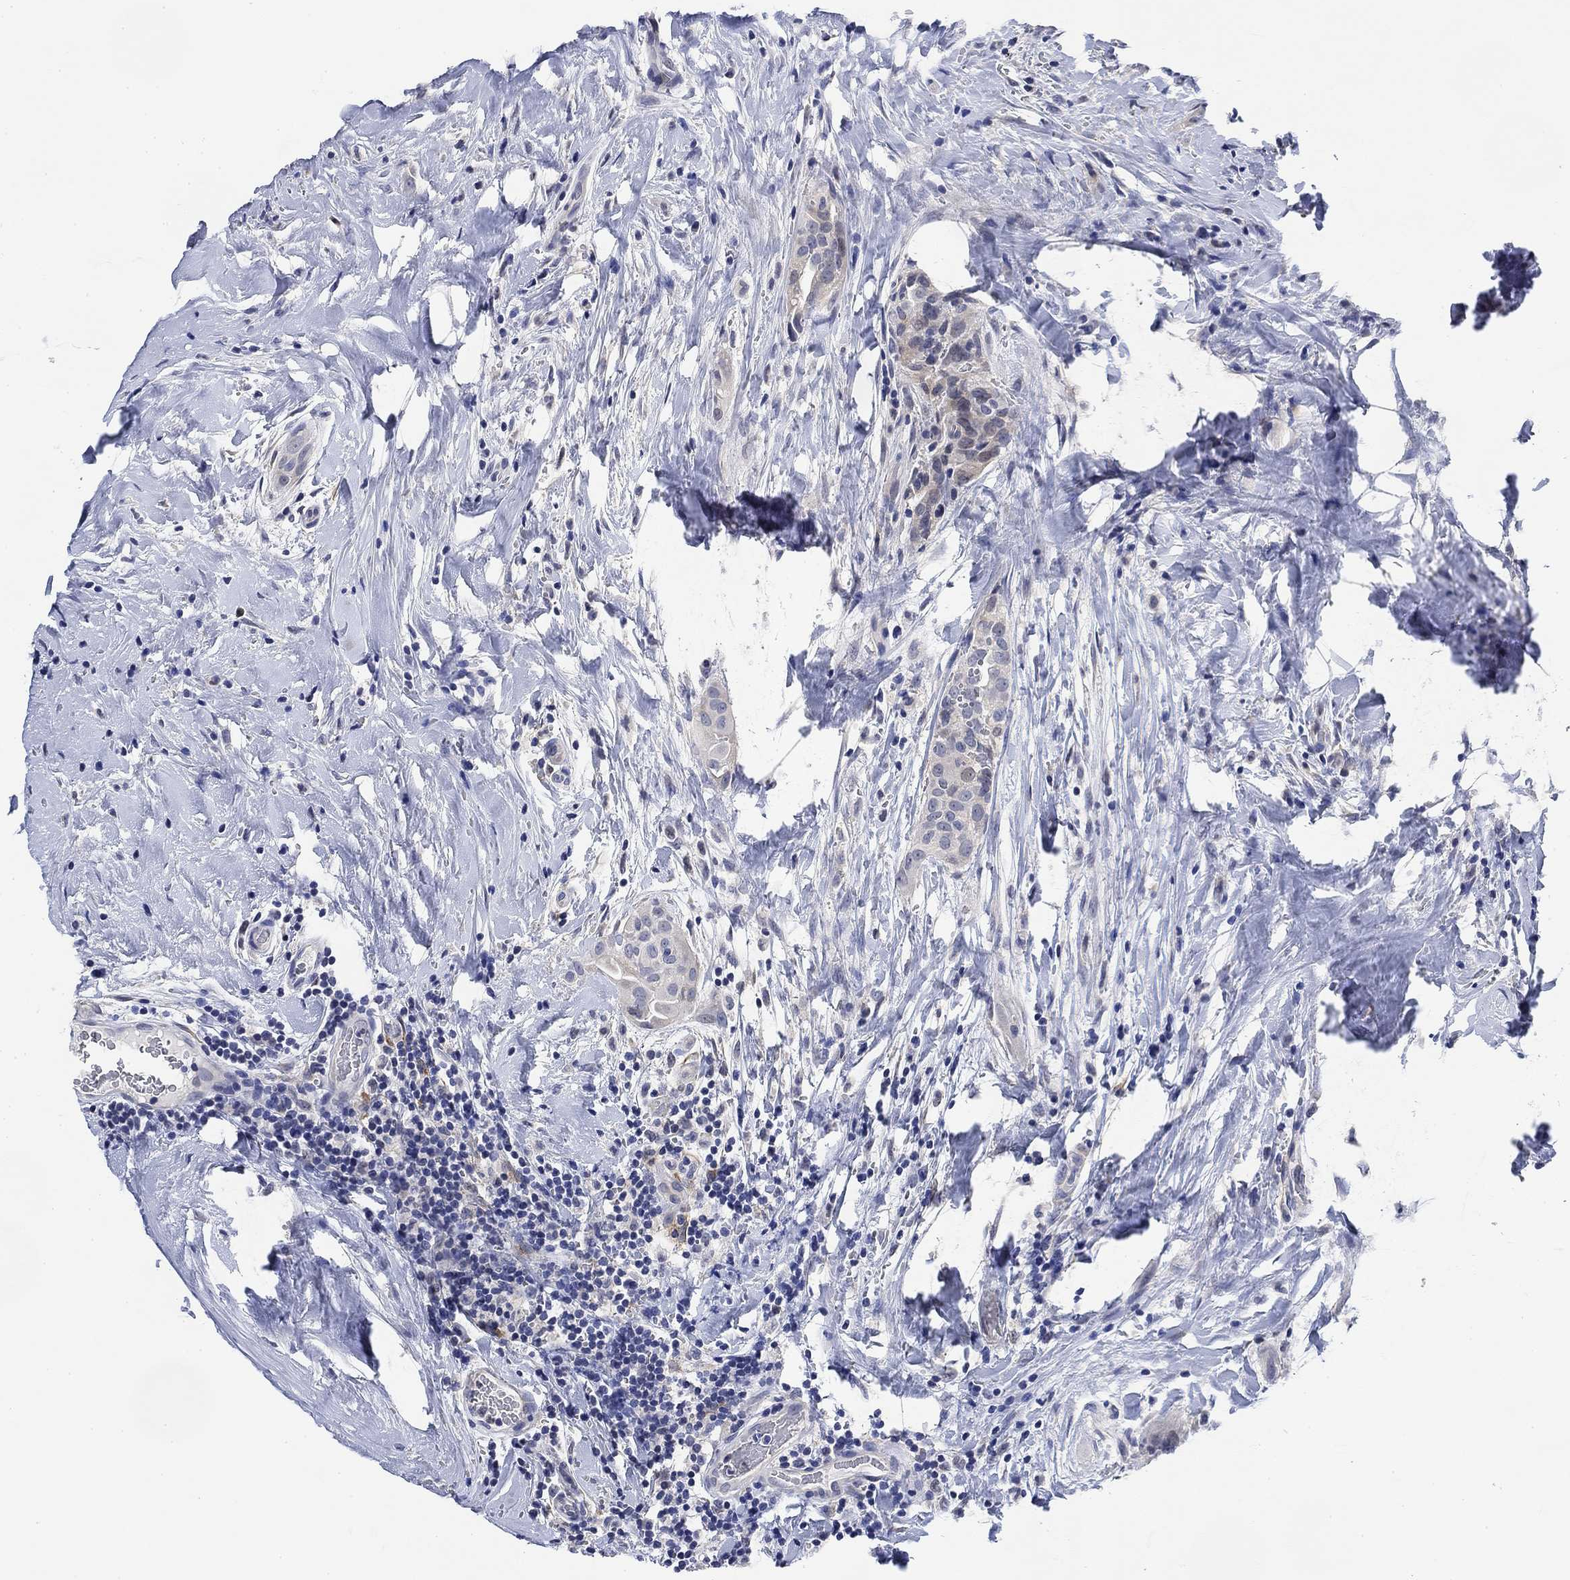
{"staining": {"intensity": "negative", "quantity": "none", "location": "none"}, "tissue": "thyroid cancer", "cell_type": "Tumor cells", "image_type": "cancer", "snomed": [{"axis": "morphology", "description": "Papillary adenocarcinoma, NOS"}, {"axis": "topography", "description": "Thyroid gland"}], "caption": "Immunohistochemical staining of papillary adenocarcinoma (thyroid) demonstrates no significant positivity in tumor cells.", "gene": "DAZL", "patient": {"sex": "male", "age": 61}}